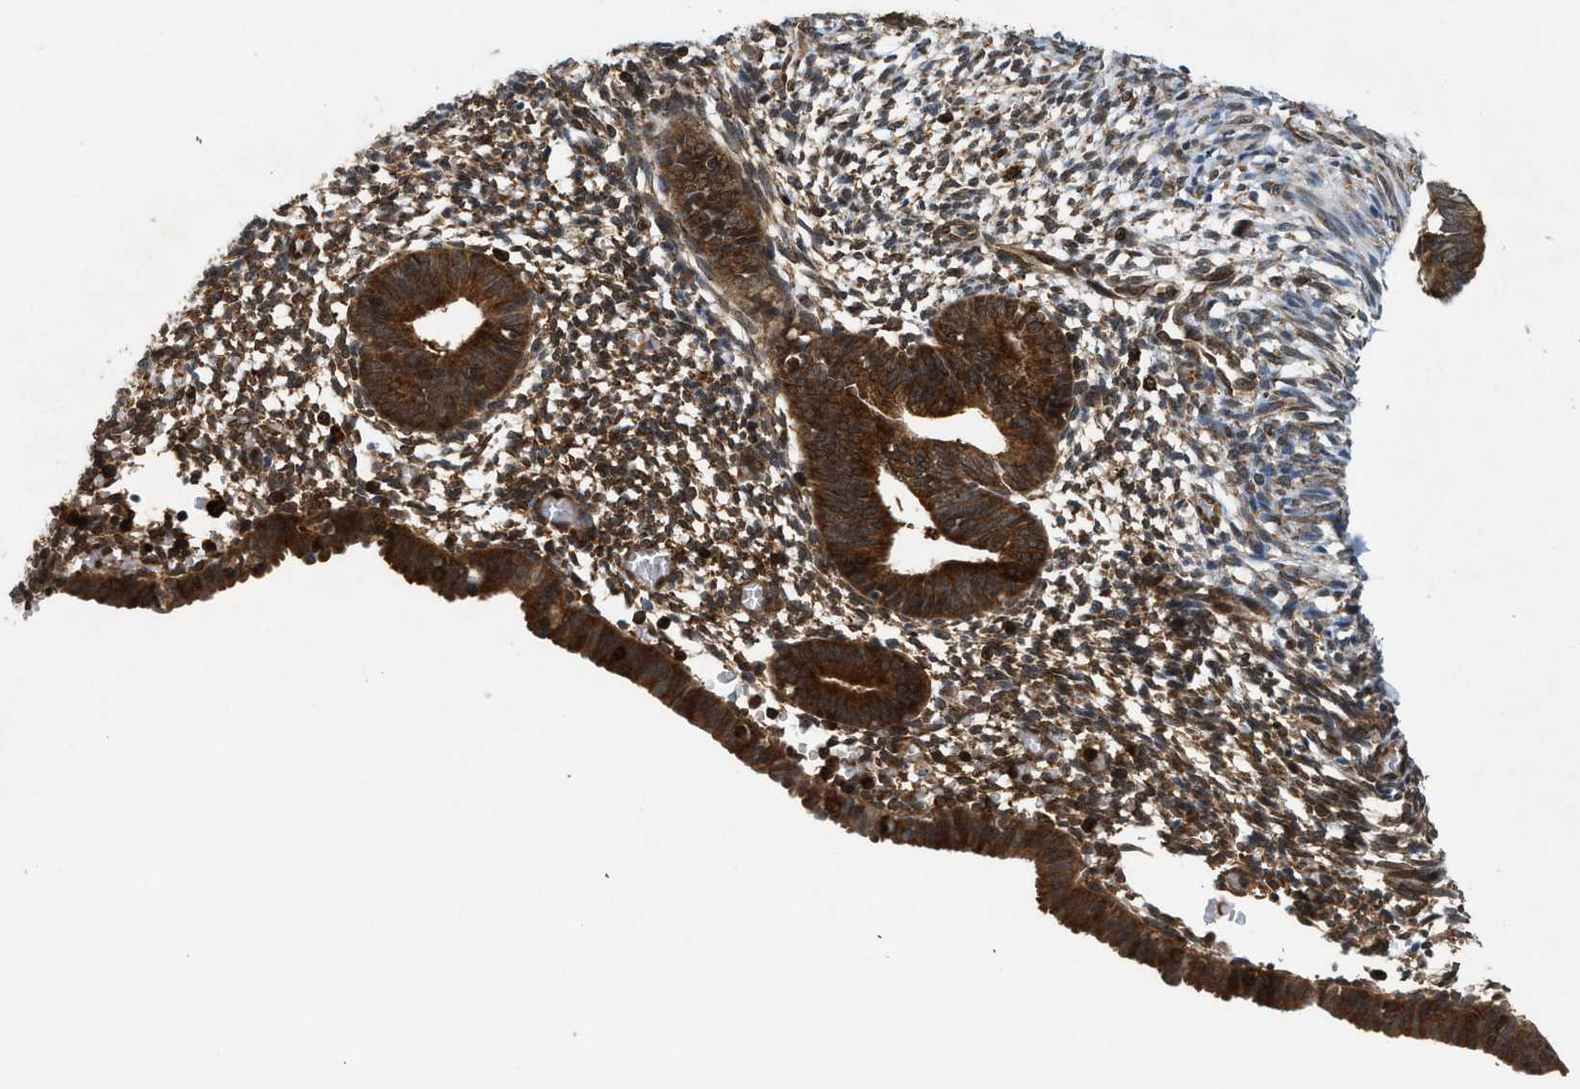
{"staining": {"intensity": "moderate", "quantity": "25%-75%", "location": "cytoplasmic/membranous"}, "tissue": "endometrium", "cell_type": "Cells in endometrial stroma", "image_type": "normal", "snomed": [{"axis": "morphology", "description": "Normal tissue, NOS"}, {"axis": "morphology", "description": "Atrophy, NOS"}, {"axis": "topography", "description": "Uterus"}, {"axis": "topography", "description": "Endometrium"}], "caption": "This is an image of immunohistochemistry staining of normal endometrium, which shows moderate positivity in the cytoplasmic/membranous of cells in endometrial stroma.", "gene": "OXSR1", "patient": {"sex": "female", "age": 68}}